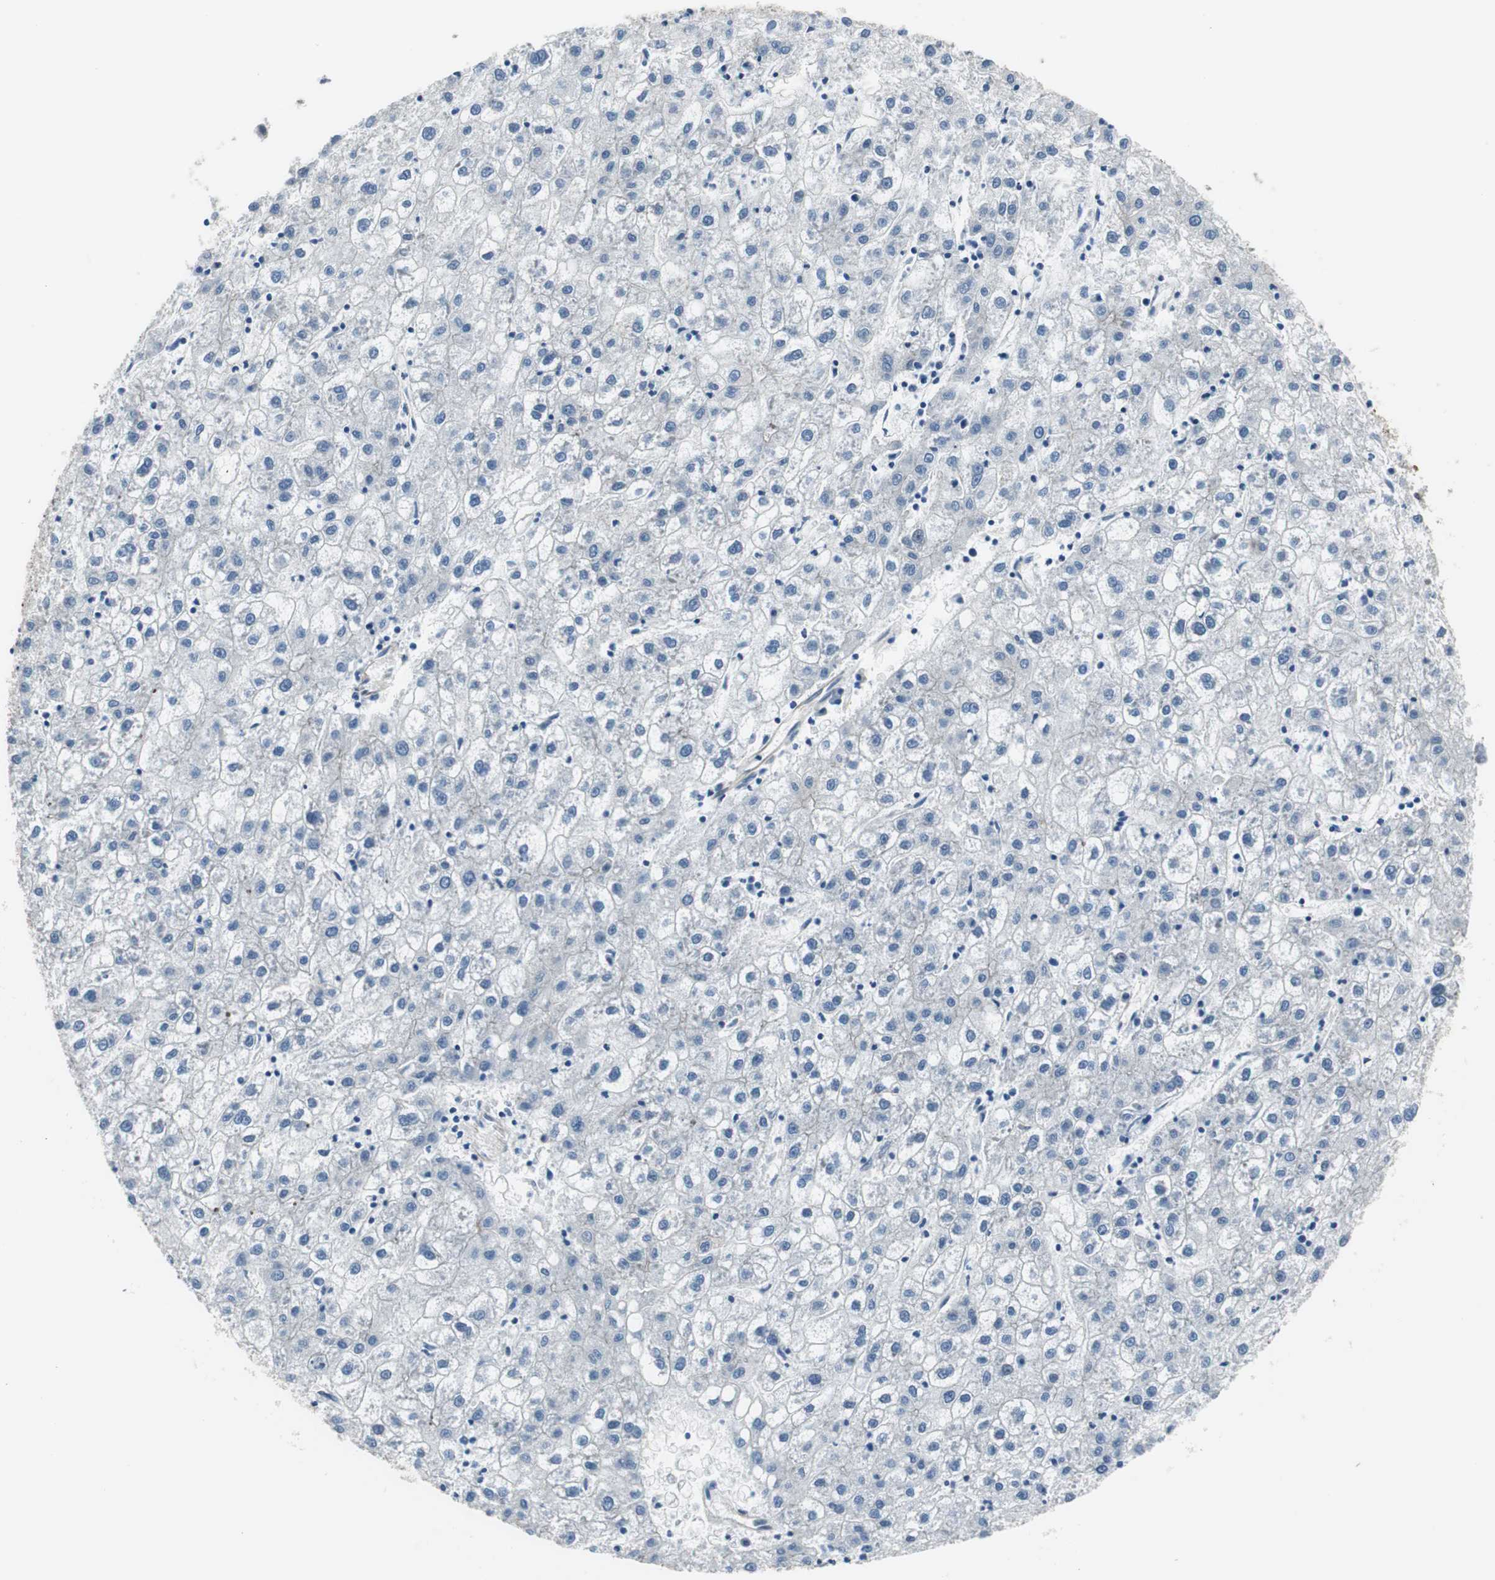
{"staining": {"intensity": "negative", "quantity": "none", "location": "none"}, "tissue": "liver cancer", "cell_type": "Tumor cells", "image_type": "cancer", "snomed": [{"axis": "morphology", "description": "Carcinoma, Hepatocellular, NOS"}, {"axis": "topography", "description": "Liver"}], "caption": "A micrograph of human liver hepatocellular carcinoma is negative for staining in tumor cells.", "gene": "STXBP4", "patient": {"sex": "male", "age": 72}}